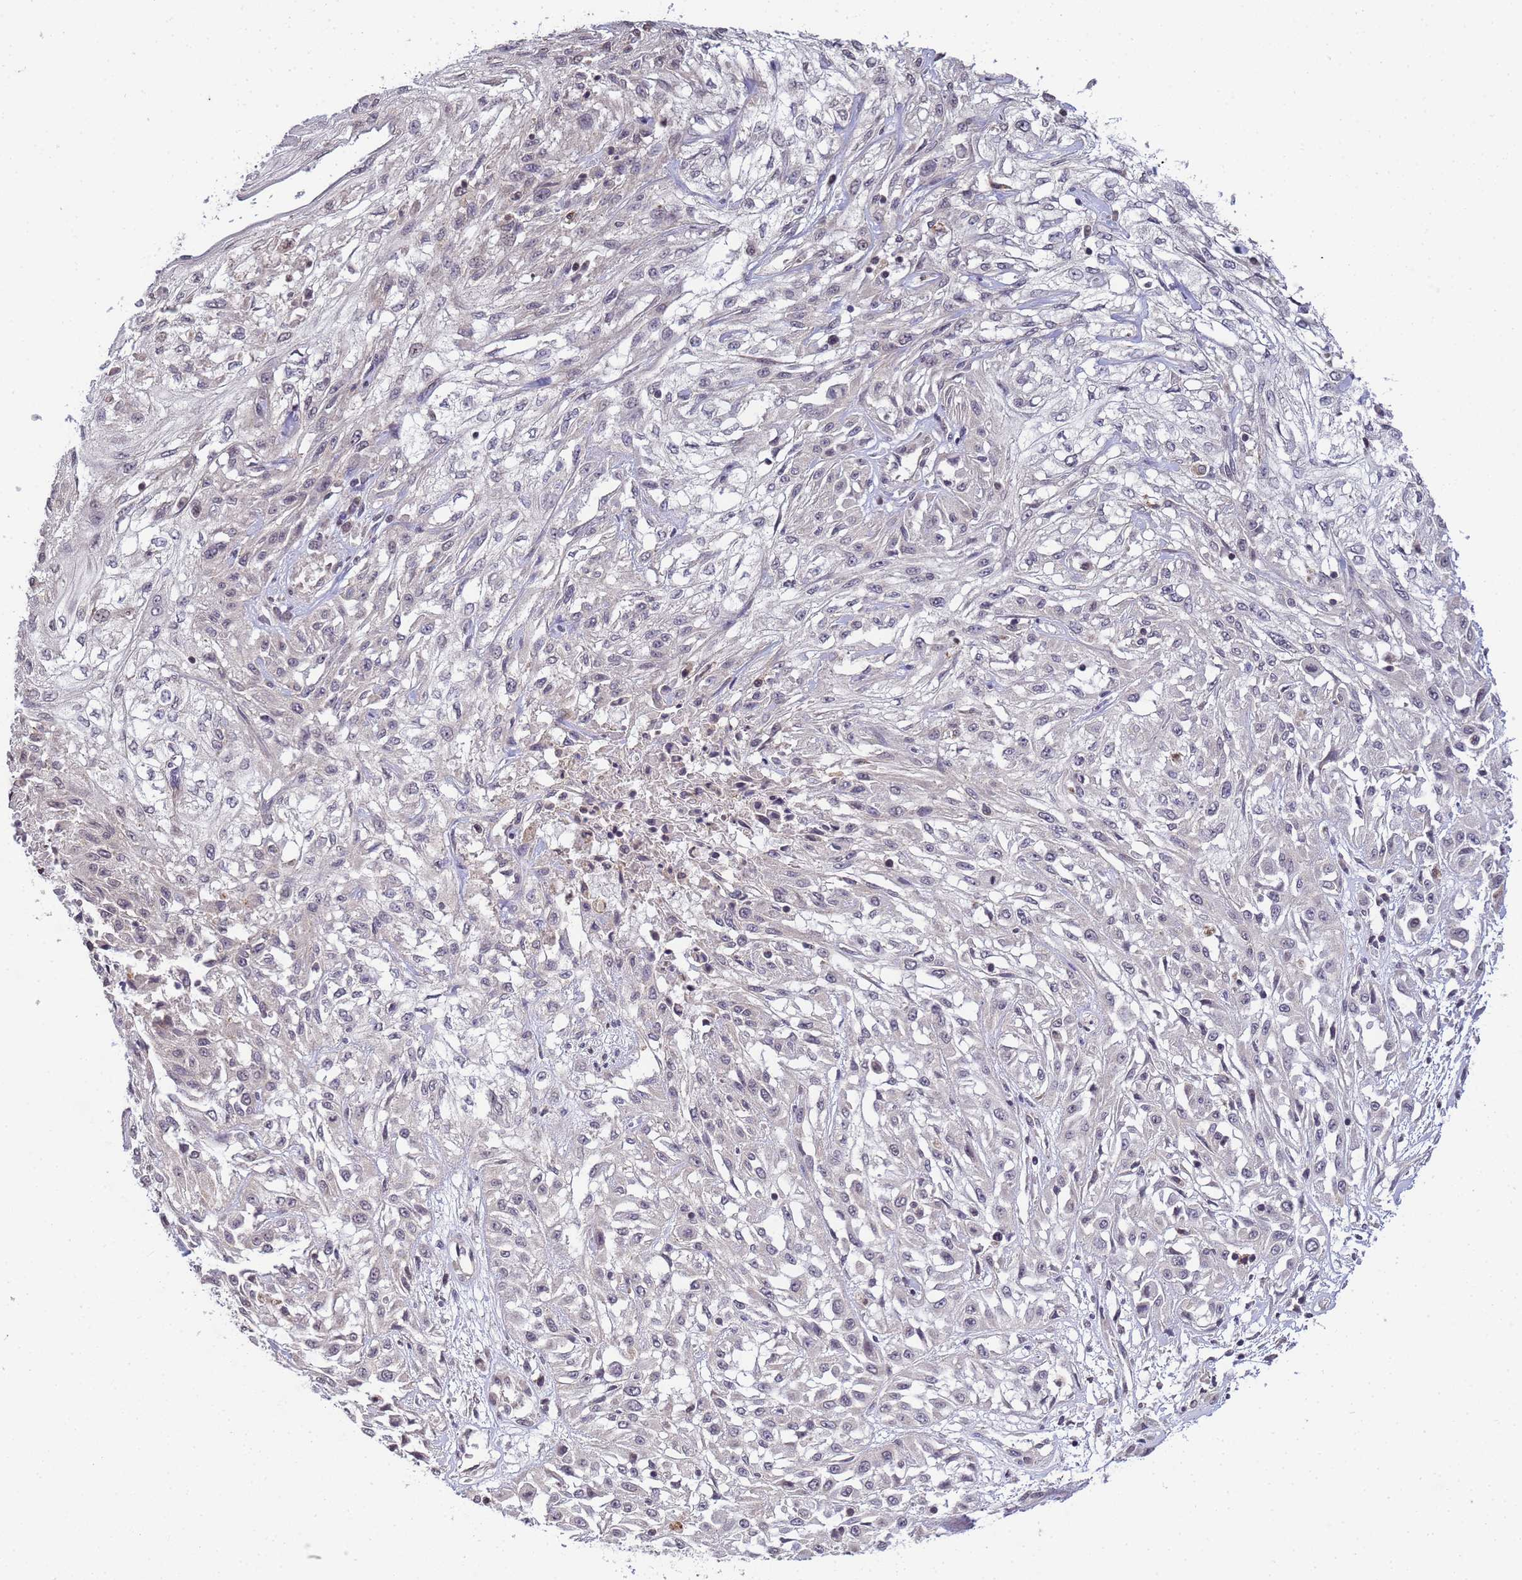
{"staining": {"intensity": "negative", "quantity": "none", "location": "none"}, "tissue": "skin cancer", "cell_type": "Tumor cells", "image_type": "cancer", "snomed": [{"axis": "morphology", "description": "Squamous cell carcinoma, NOS"}, {"axis": "morphology", "description": "Squamous cell carcinoma, metastatic, NOS"}, {"axis": "topography", "description": "Skin"}, {"axis": "topography", "description": "Lymph node"}], "caption": "An immunohistochemistry (IHC) histopathology image of skin cancer (metastatic squamous cell carcinoma) is shown. There is no staining in tumor cells of skin cancer (metastatic squamous cell carcinoma).", "gene": "MYL7", "patient": {"sex": "male", "age": 75}}